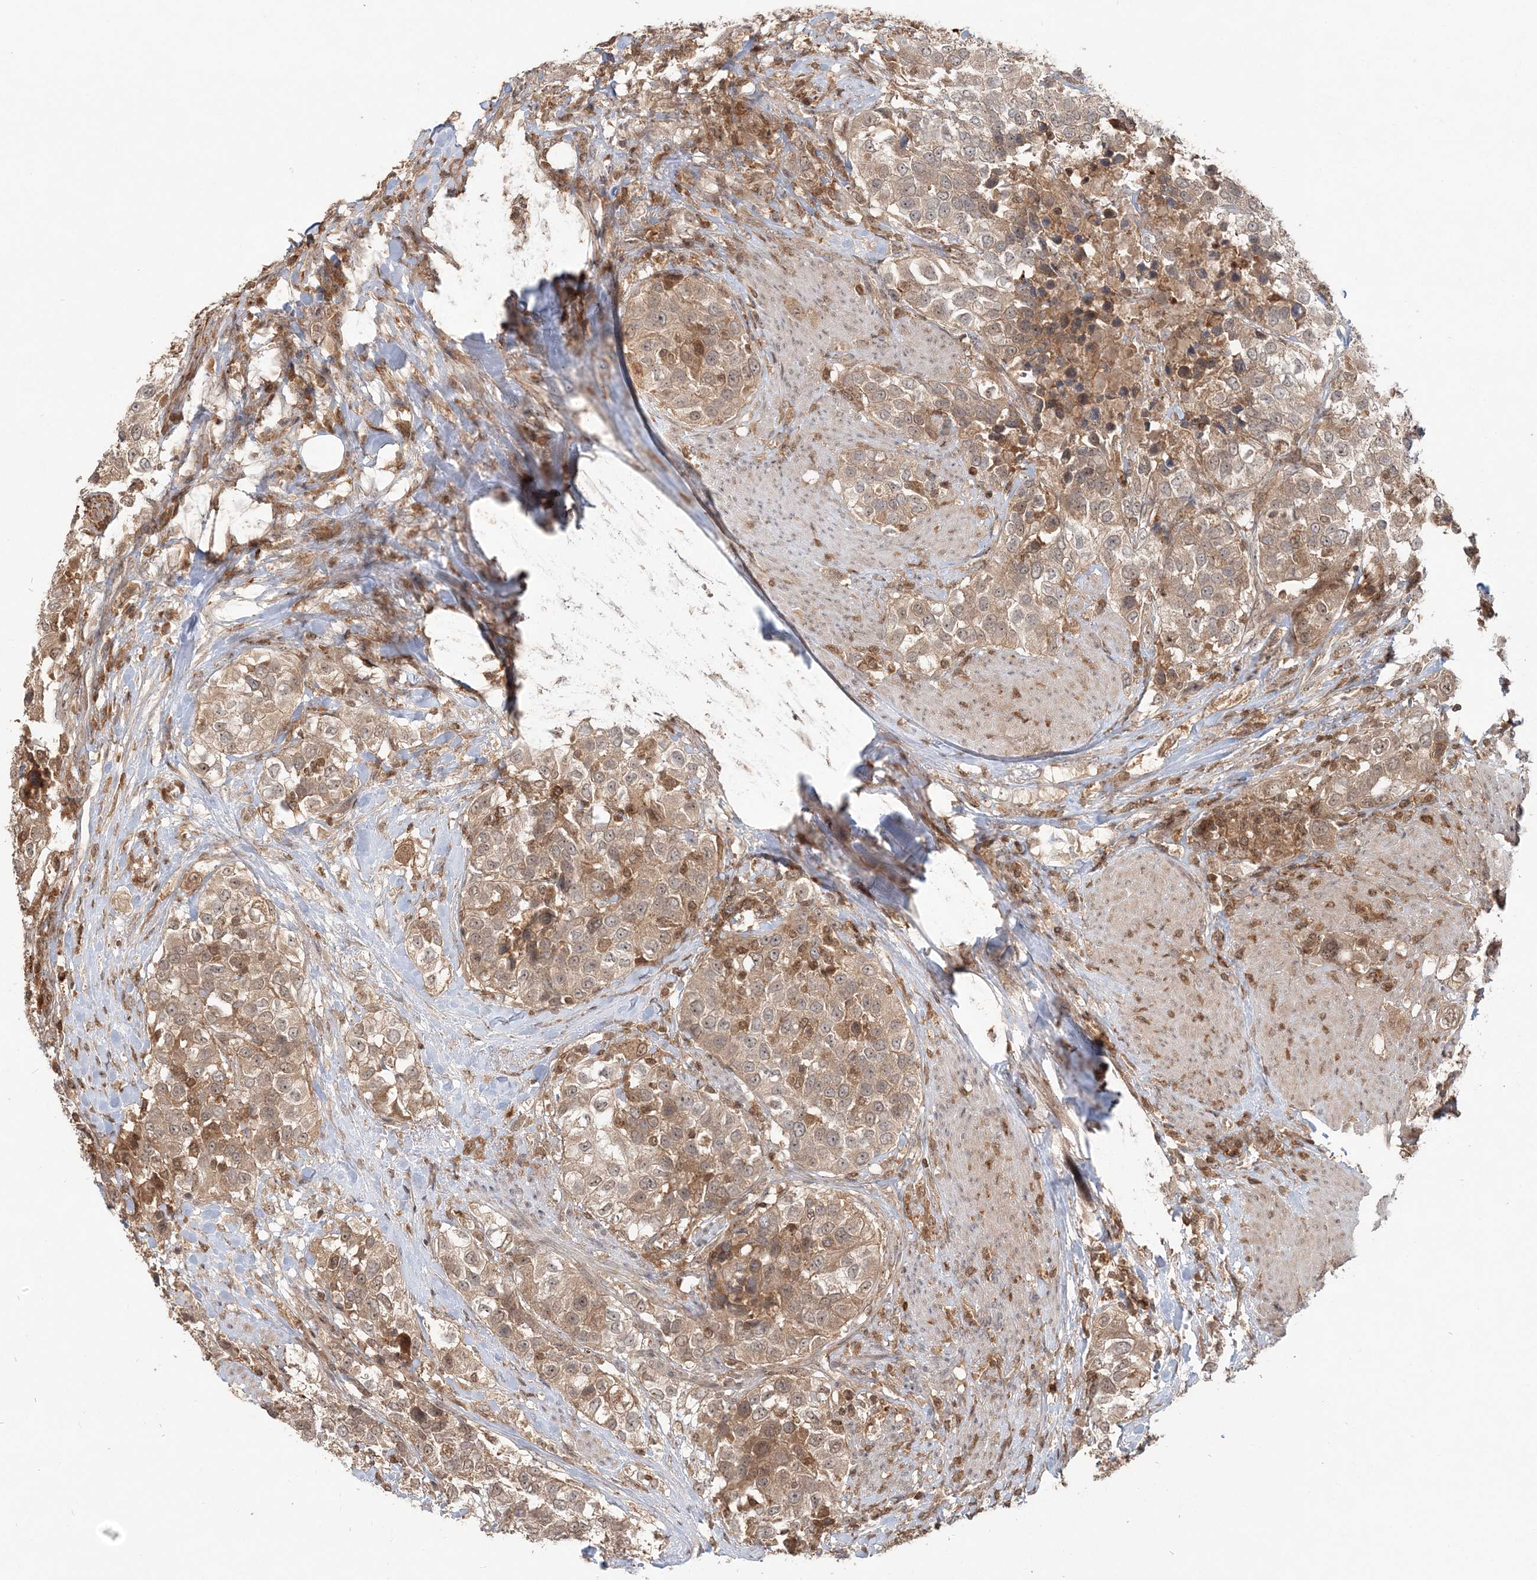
{"staining": {"intensity": "weak", "quantity": ">75%", "location": "cytoplasmic/membranous,nuclear"}, "tissue": "urothelial cancer", "cell_type": "Tumor cells", "image_type": "cancer", "snomed": [{"axis": "morphology", "description": "Urothelial carcinoma, High grade"}, {"axis": "topography", "description": "Urinary bladder"}], "caption": "A histopathology image of high-grade urothelial carcinoma stained for a protein reveals weak cytoplasmic/membranous and nuclear brown staining in tumor cells.", "gene": "CAB39", "patient": {"sex": "female", "age": 80}}